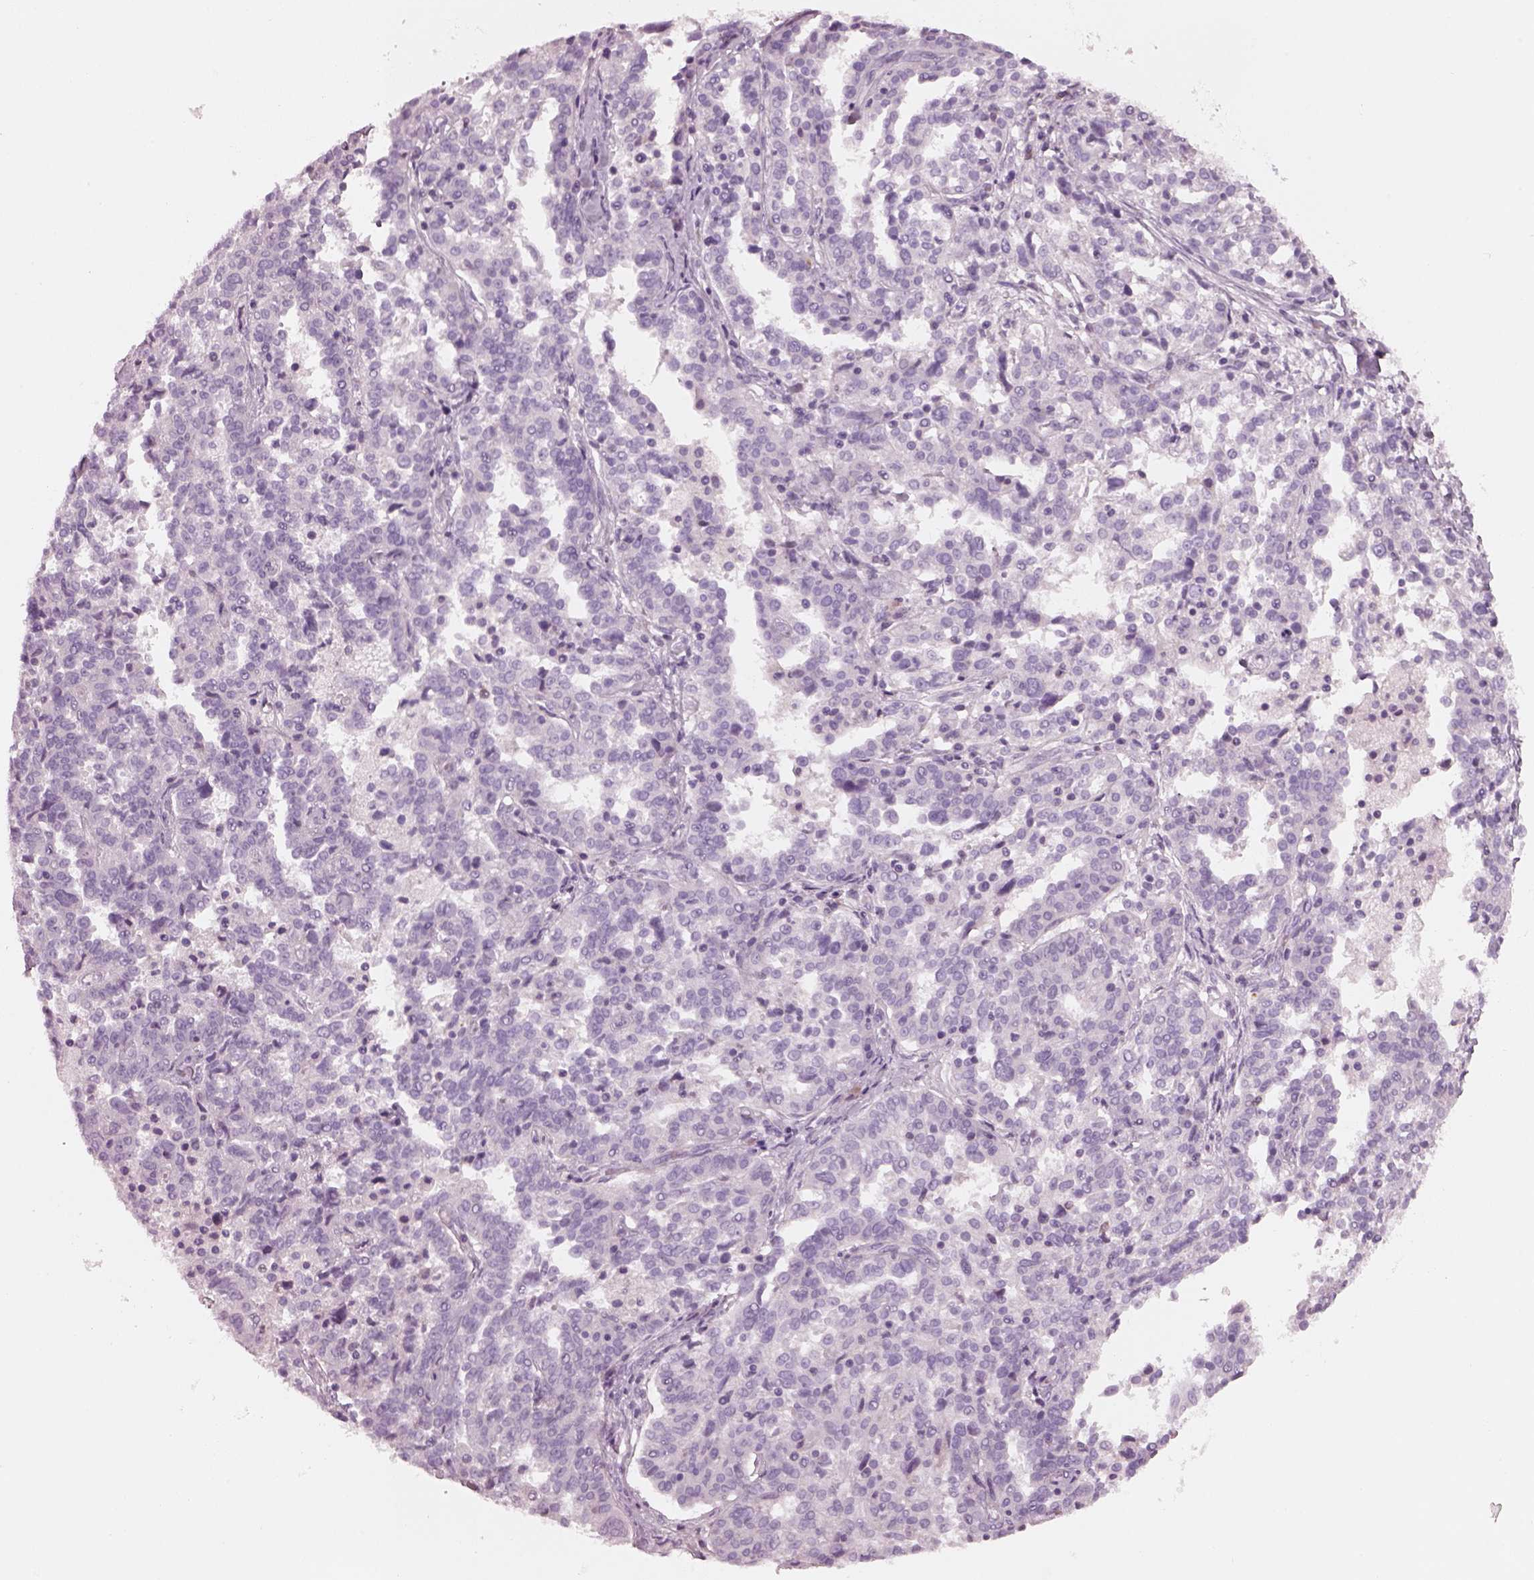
{"staining": {"intensity": "negative", "quantity": "none", "location": "none"}, "tissue": "ovarian cancer", "cell_type": "Tumor cells", "image_type": "cancer", "snomed": [{"axis": "morphology", "description": "Cystadenocarcinoma, serous, NOS"}, {"axis": "topography", "description": "Ovary"}], "caption": "Histopathology image shows no significant protein positivity in tumor cells of ovarian serous cystadenocarcinoma.", "gene": "SLC27A2", "patient": {"sex": "female", "age": 67}}